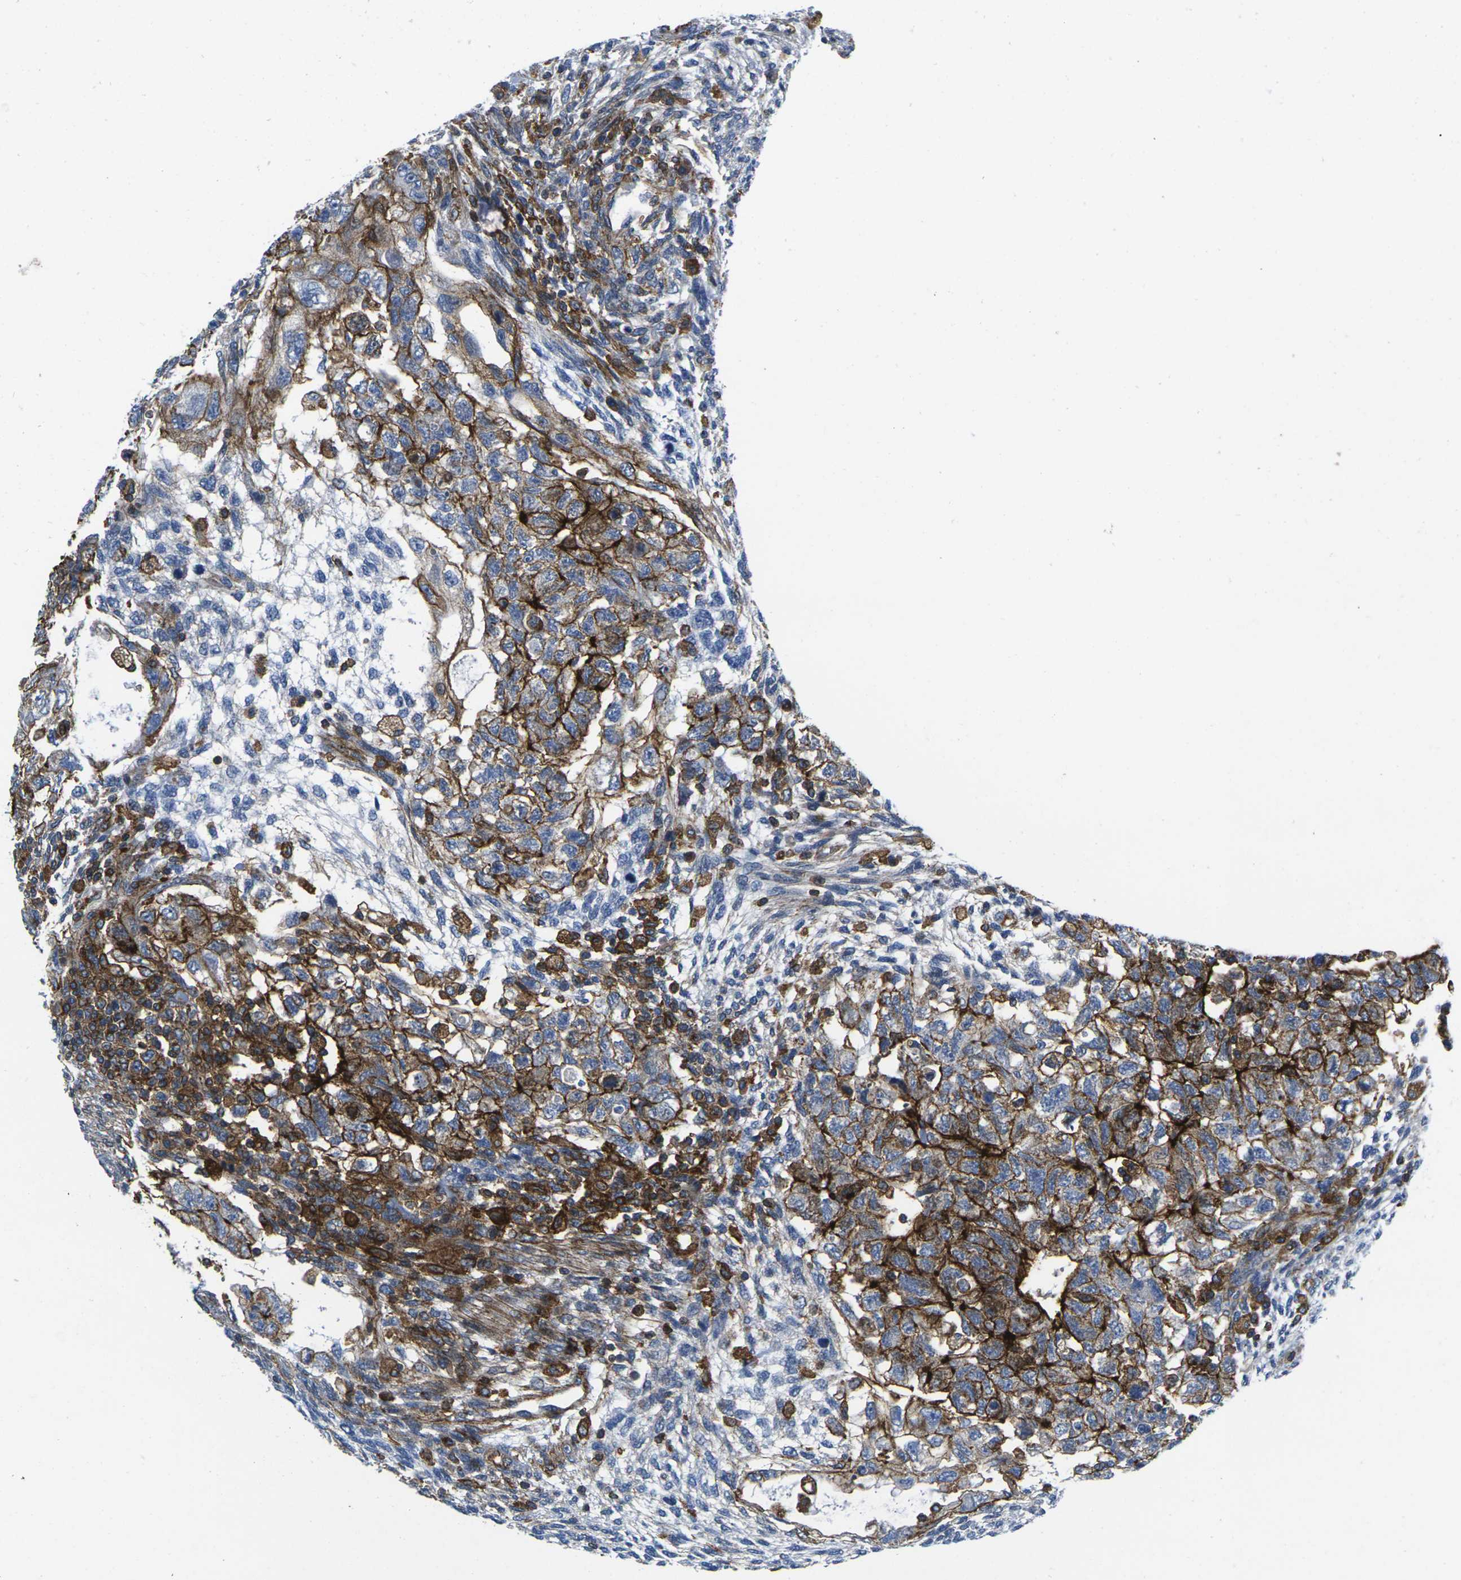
{"staining": {"intensity": "strong", "quantity": ">75%", "location": "cytoplasmic/membranous"}, "tissue": "testis cancer", "cell_type": "Tumor cells", "image_type": "cancer", "snomed": [{"axis": "morphology", "description": "Normal tissue, NOS"}, {"axis": "morphology", "description": "Carcinoma, Embryonal, NOS"}, {"axis": "topography", "description": "Testis"}], "caption": "Brown immunohistochemical staining in human testis cancer (embryonal carcinoma) demonstrates strong cytoplasmic/membranous expression in about >75% of tumor cells.", "gene": "IQGAP1", "patient": {"sex": "male", "age": 36}}